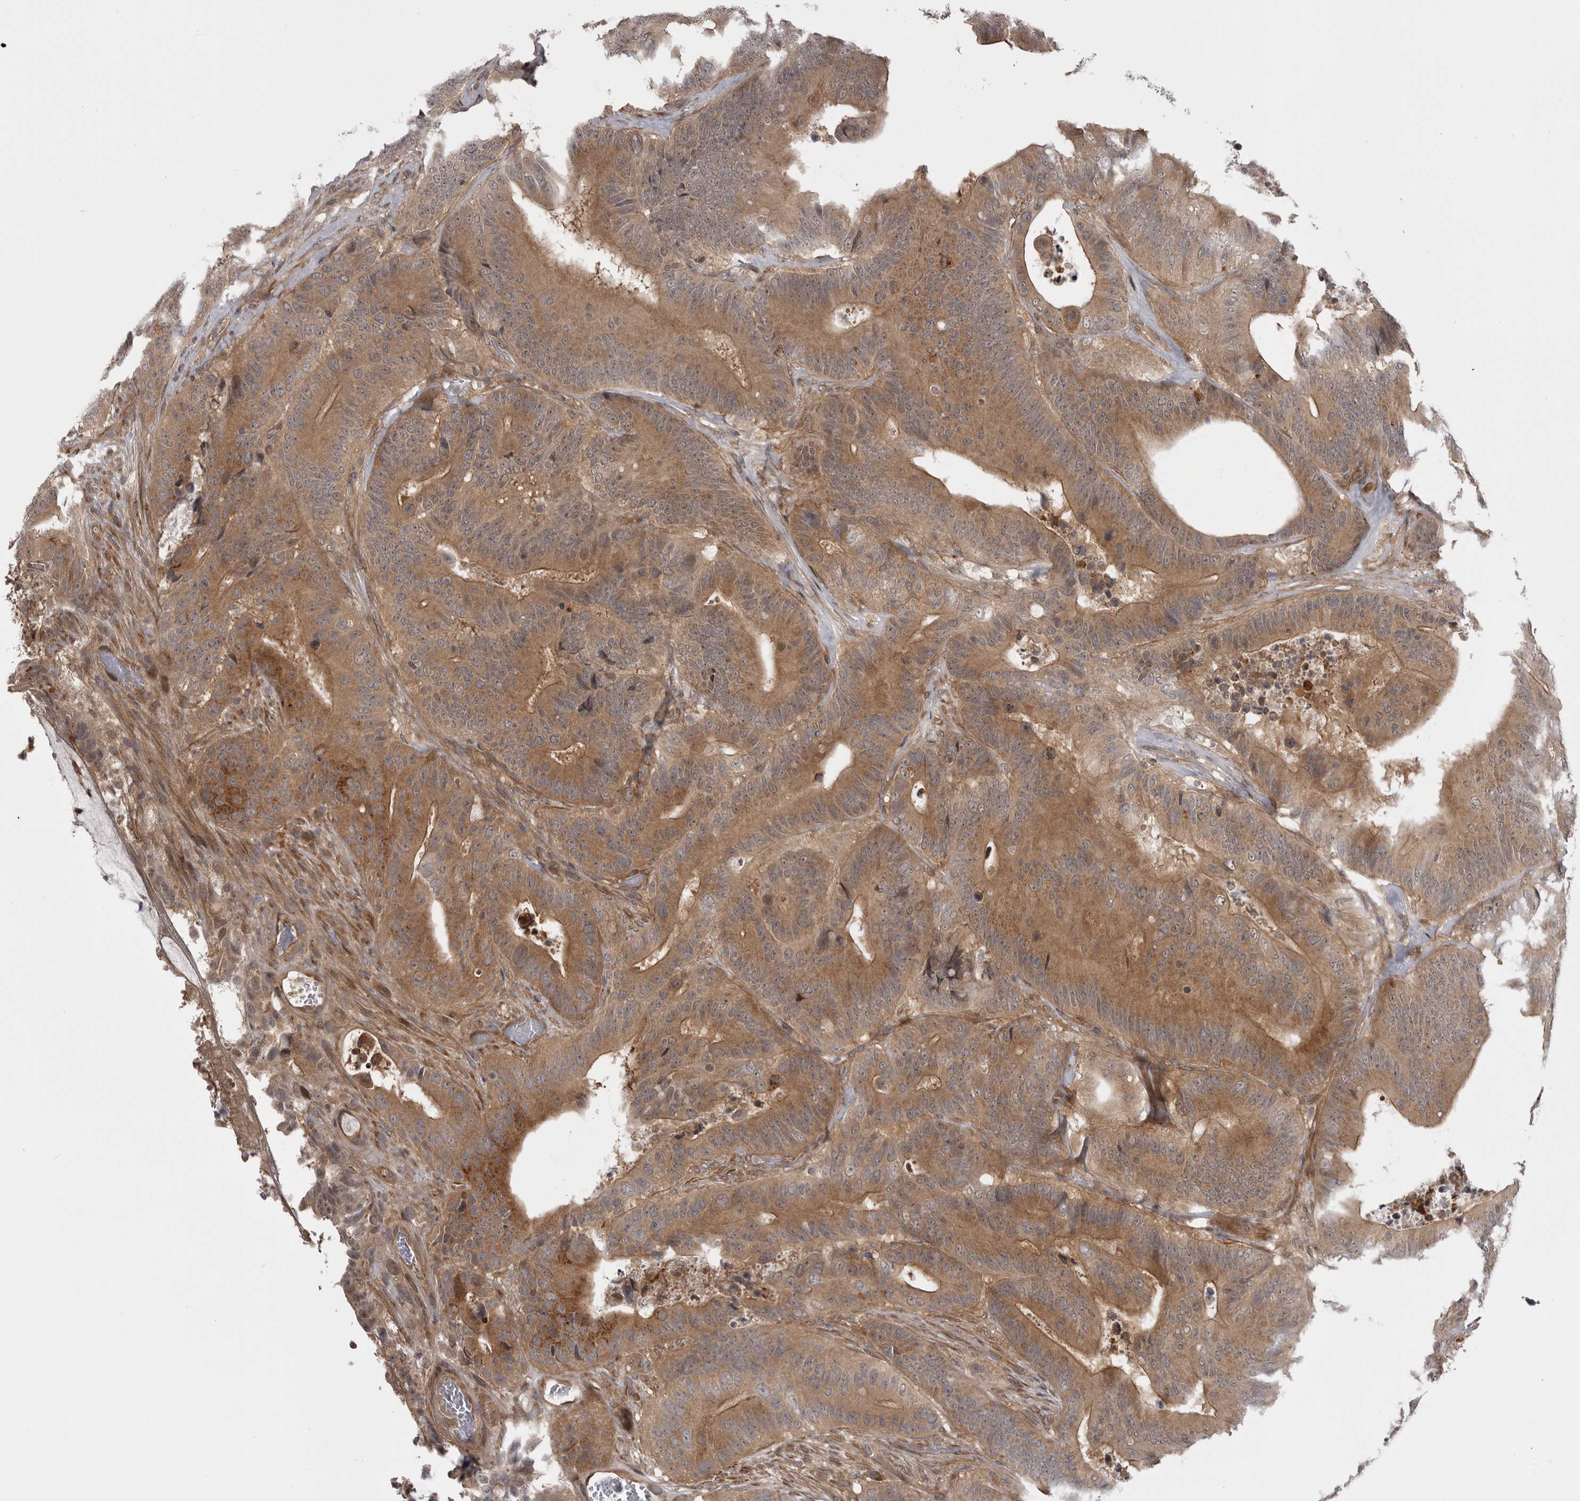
{"staining": {"intensity": "moderate", "quantity": ">75%", "location": "cytoplasmic/membranous"}, "tissue": "colorectal cancer", "cell_type": "Tumor cells", "image_type": "cancer", "snomed": [{"axis": "morphology", "description": "Adenocarcinoma, NOS"}, {"axis": "topography", "description": "Colon"}], "caption": "Immunohistochemistry (DAB) staining of colorectal cancer shows moderate cytoplasmic/membranous protein expression in about >75% of tumor cells.", "gene": "PDCL", "patient": {"sex": "male", "age": 83}}